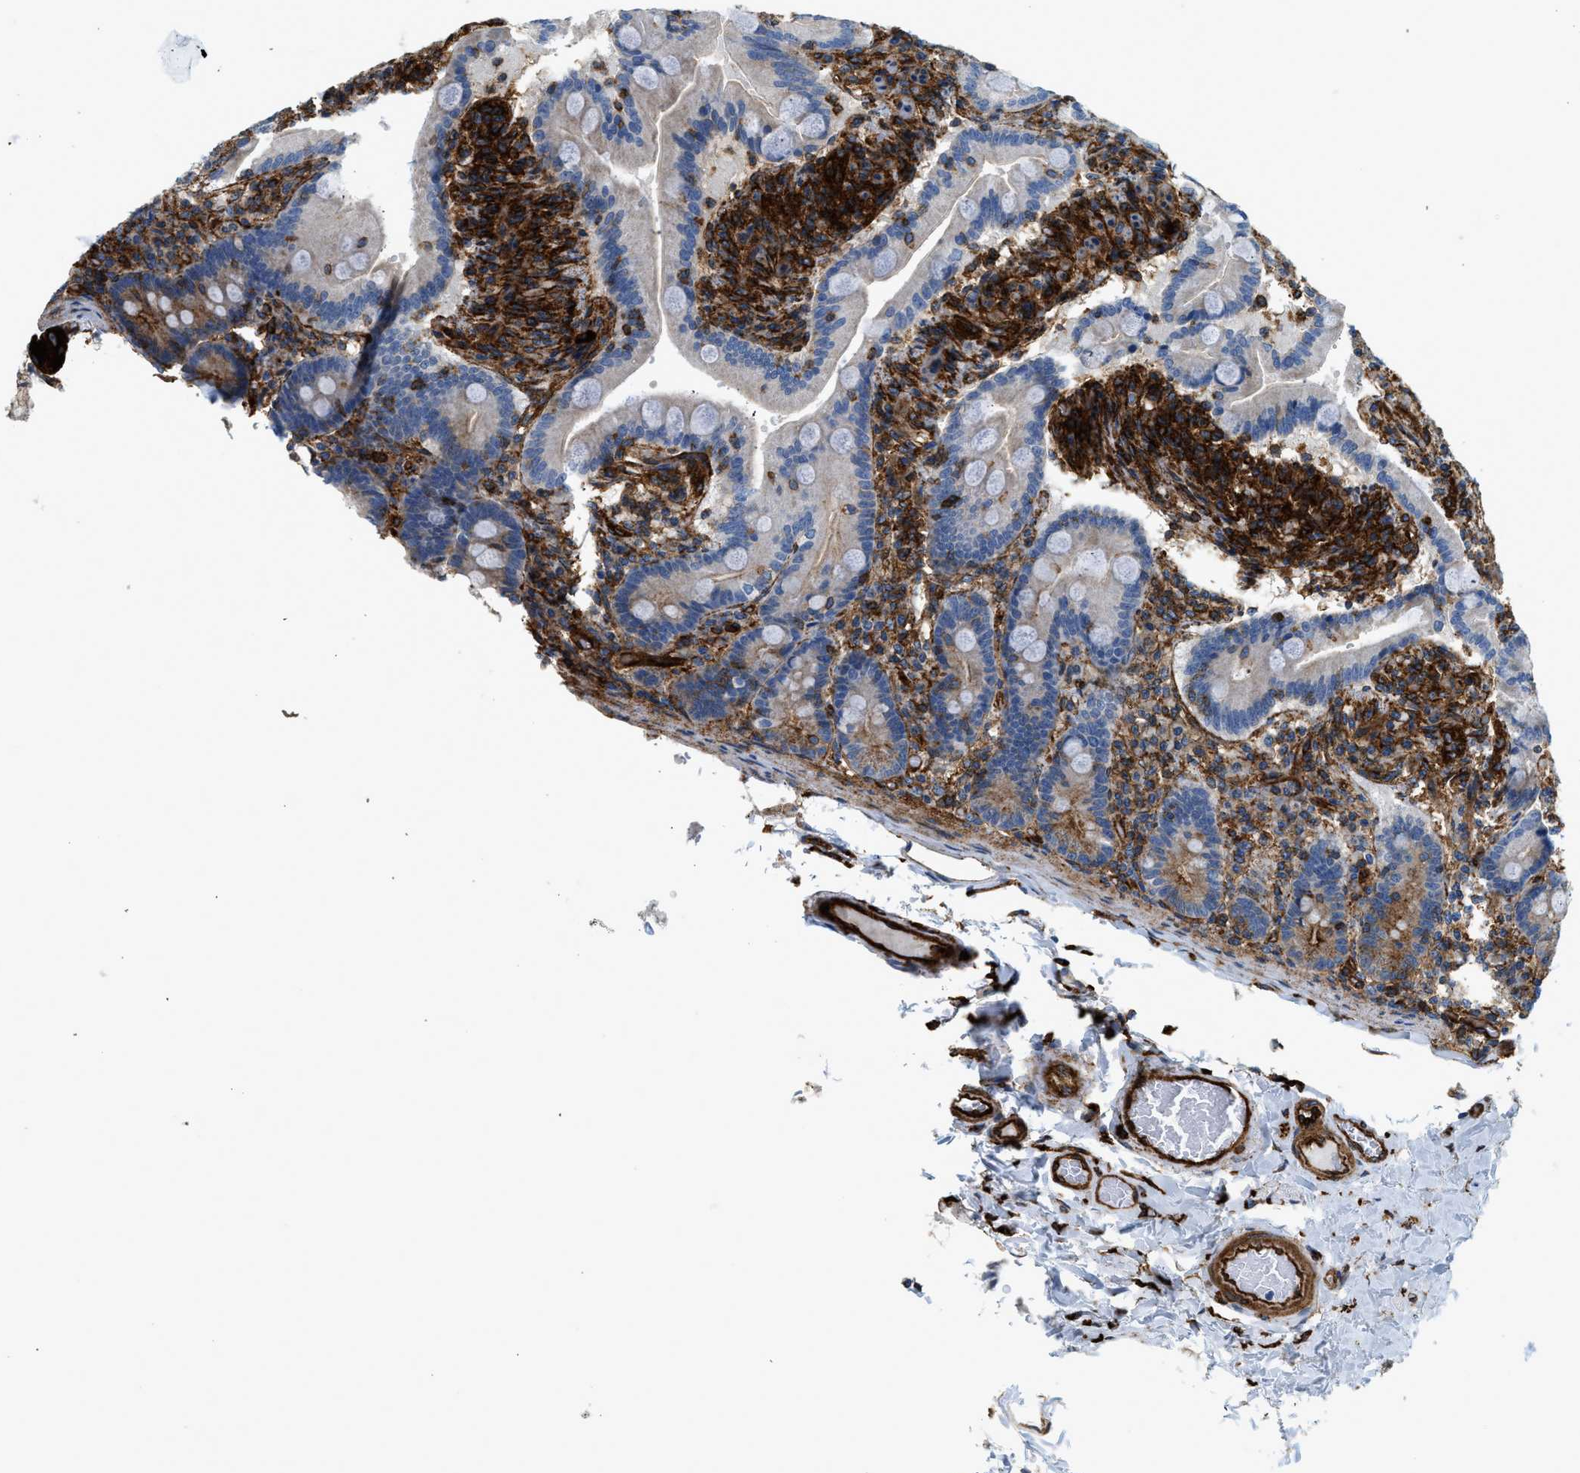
{"staining": {"intensity": "weak", "quantity": "25%-75%", "location": "cytoplasmic/membranous"}, "tissue": "duodenum", "cell_type": "Glandular cells", "image_type": "normal", "snomed": [{"axis": "morphology", "description": "Normal tissue, NOS"}, {"axis": "topography", "description": "Duodenum"}], "caption": "Brown immunohistochemical staining in unremarkable human duodenum demonstrates weak cytoplasmic/membranous staining in about 25%-75% of glandular cells.", "gene": "HIP1", "patient": {"sex": "male", "age": 54}}